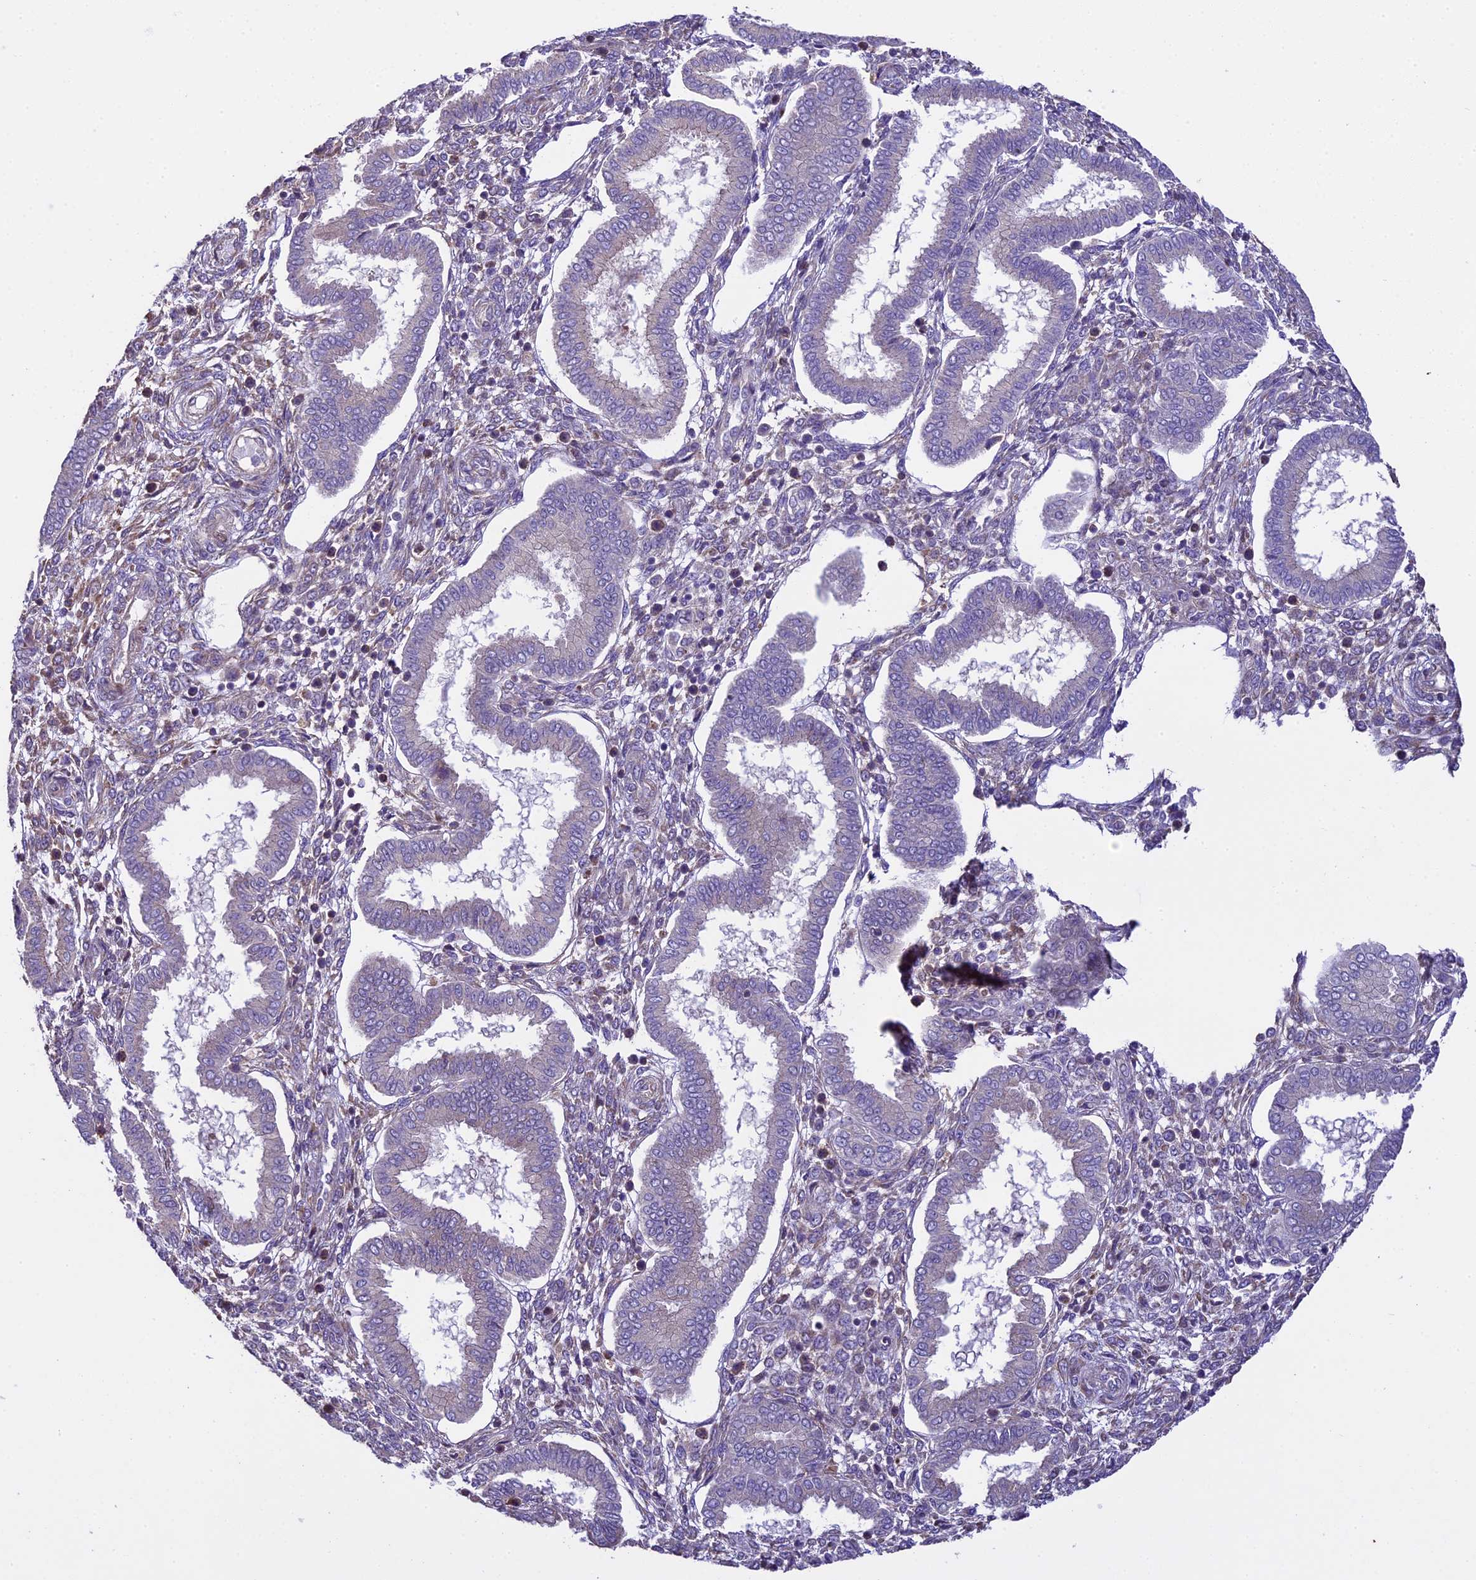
{"staining": {"intensity": "negative", "quantity": "none", "location": "none"}, "tissue": "endometrium", "cell_type": "Cells in endometrial stroma", "image_type": "normal", "snomed": [{"axis": "morphology", "description": "Normal tissue, NOS"}, {"axis": "topography", "description": "Endometrium"}], "caption": "Photomicrograph shows no significant protein expression in cells in endometrial stroma of benign endometrium.", "gene": "SPIRE1", "patient": {"sex": "female", "age": 24}}